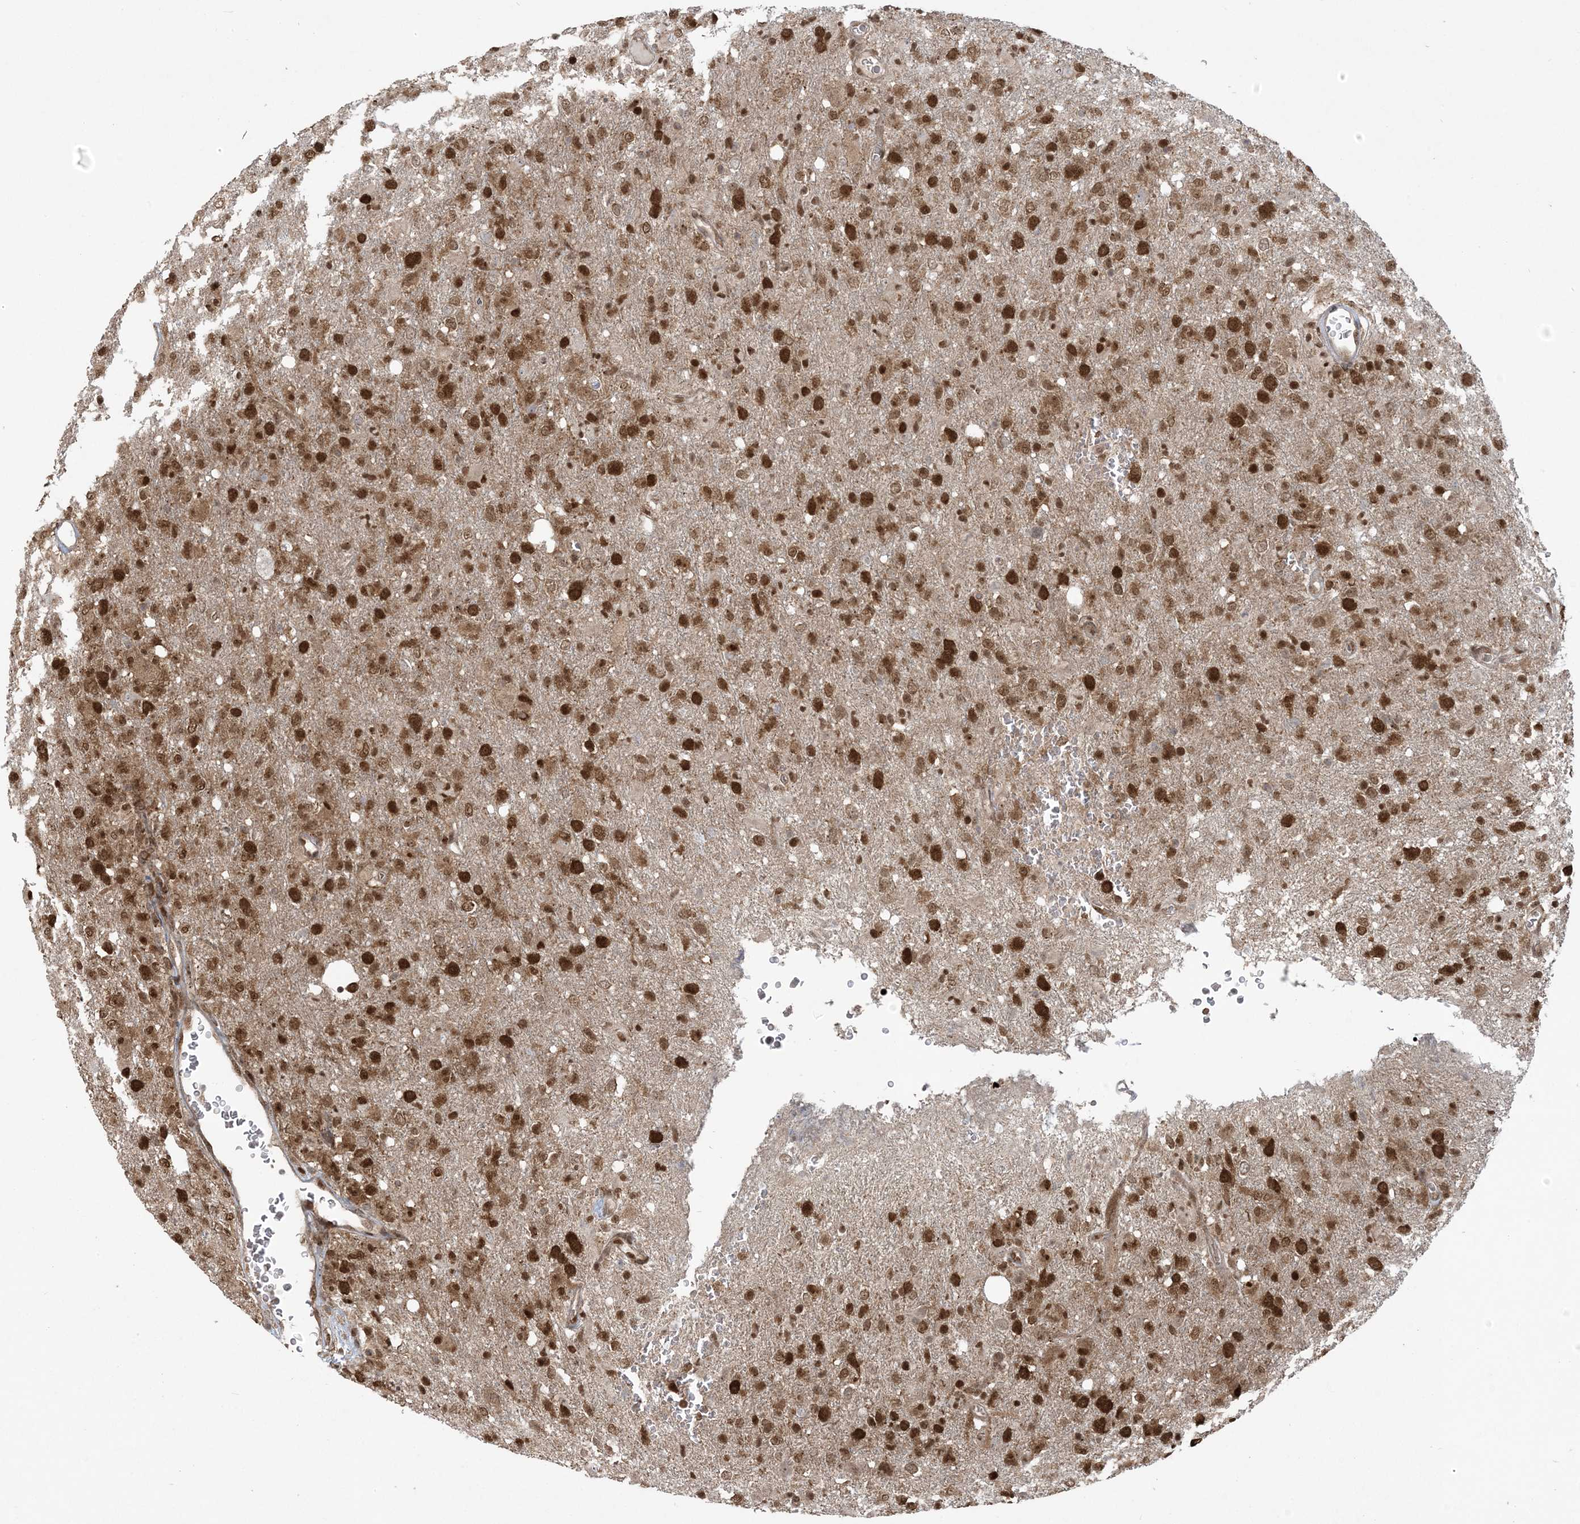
{"staining": {"intensity": "strong", "quantity": ">75%", "location": "nuclear"}, "tissue": "glioma", "cell_type": "Tumor cells", "image_type": "cancer", "snomed": [{"axis": "morphology", "description": "Glioma, malignant, High grade"}, {"axis": "topography", "description": "Brain"}], "caption": "An immunohistochemistry micrograph of neoplastic tissue is shown. Protein staining in brown labels strong nuclear positivity in malignant high-grade glioma within tumor cells.", "gene": "ABCF3", "patient": {"sex": "female", "age": 57}}